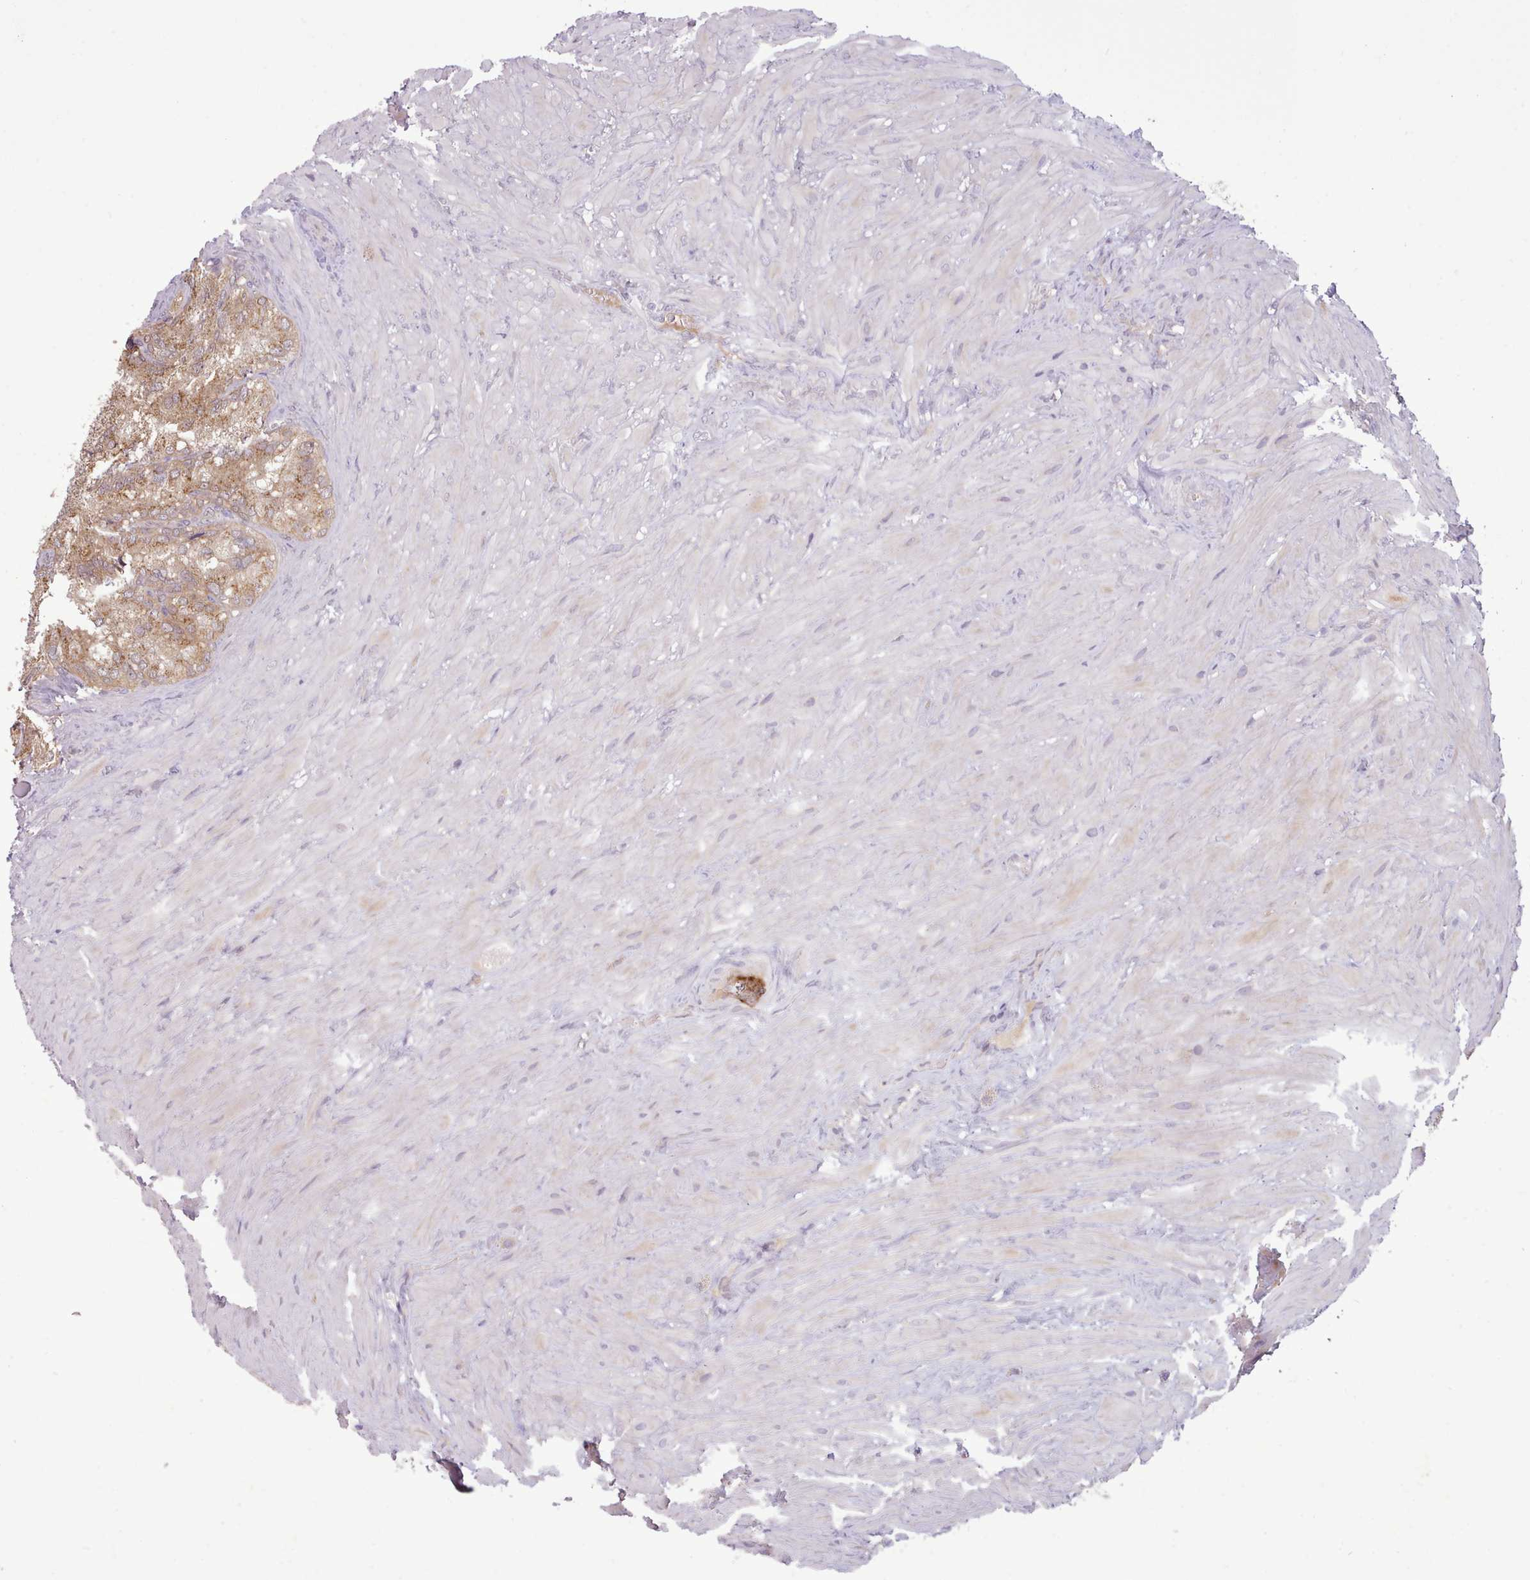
{"staining": {"intensity": "moderate", "quantity": ">75%", "location": "cytoplasmic/membranous"}, "tissue": "seminal vesicle", "cell_type": "Glandular cells", "image_type": "normal", "snomed": [{"axis": "morphology", "description": "Normal tissue, NOS"}, {"axis": "topography", "description": "Seminal veicle"}], "caption": "About >75% of glandular cells in normal human seminal vesicle demonstrate moderate cytoplasmic/membranous protein expression as visualized by brown immunohistochemical staining.", "gene": "NMRK1", "patient": {"sex": "male", "age": 62}}